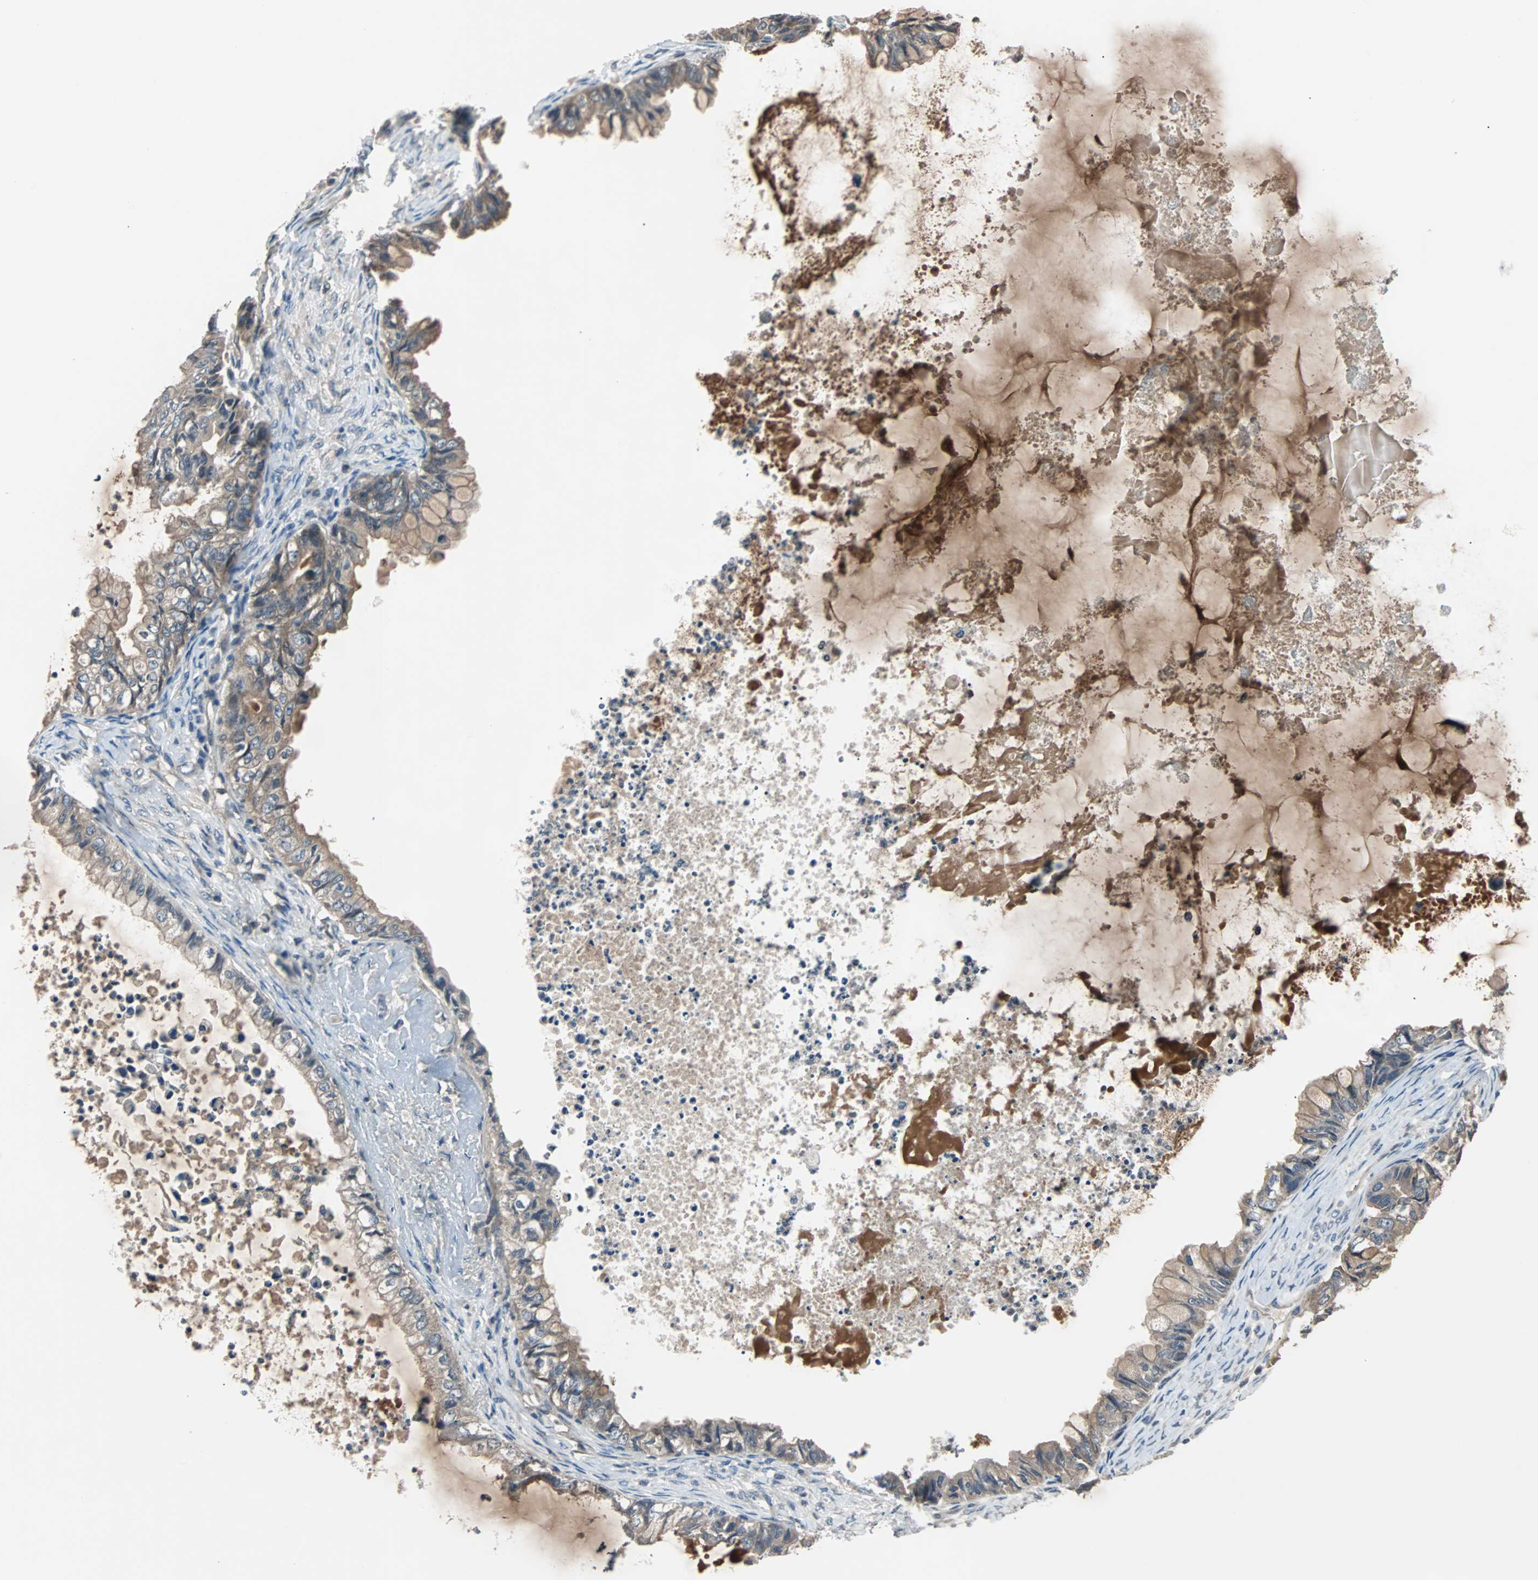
{"staining": {"intensity": "moderate", "quantity": ">75%", "location": "cytoplasmic/membranous"}, "tissue": "ovarian cancer", "cell_type": "Tumor cells", "image_type": "cancer", "snomed": [{"axis": "morphology", "description": "Cystadenocarcinoma, mucinous, NOS"}, {"axis": "topography", "description": "Ovary"}], "caption": "Protein staining of ovarian cancer (mucinous cystadenocarcinoma) tissue reveals moderate cytoplasmic/membranous positivity in approximately >75% of tumor cells.", "gene": "ARF1", "patient": {"sex": "female", "age": 80}}